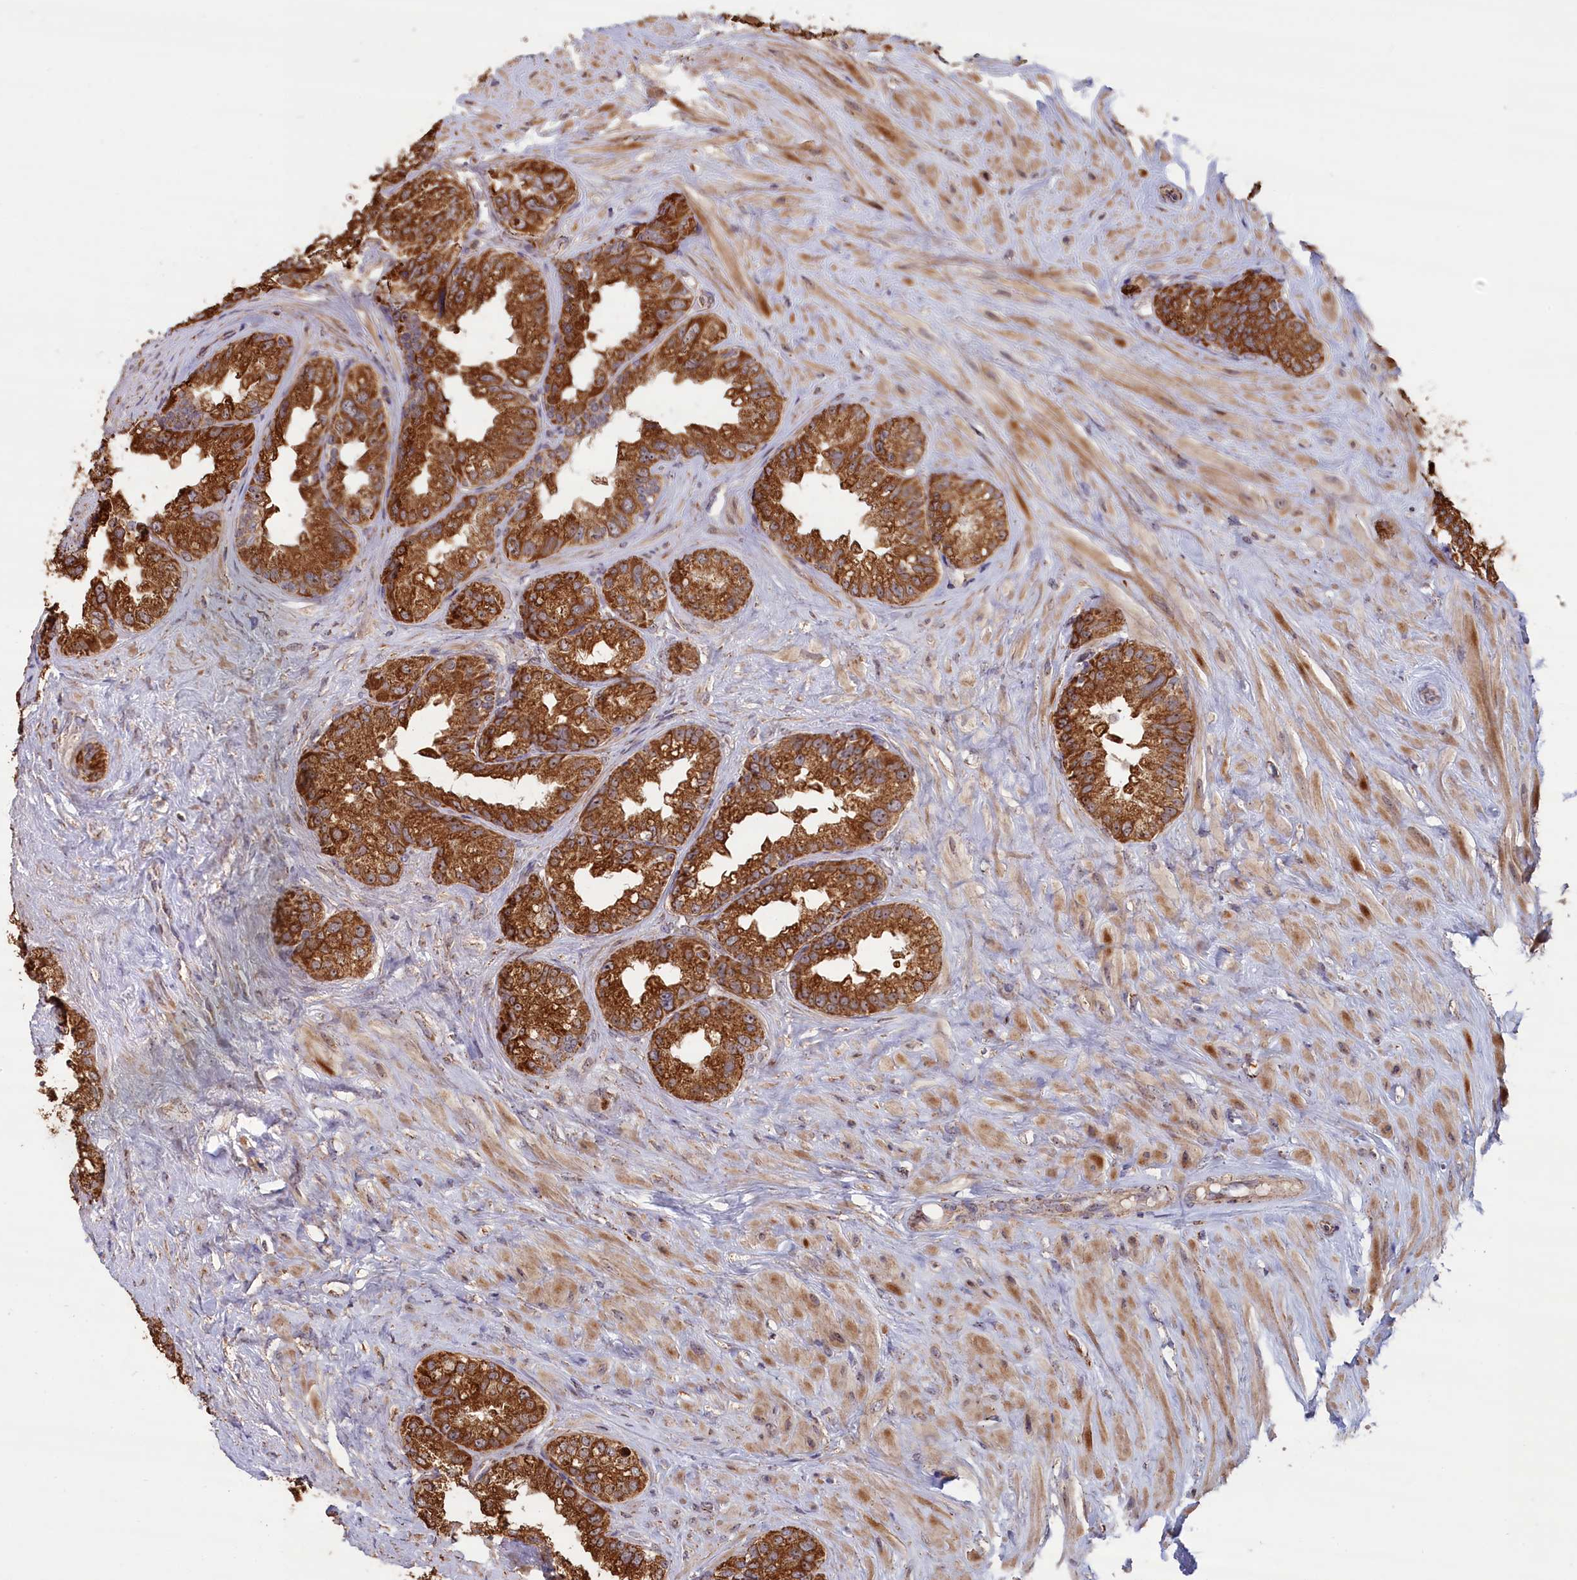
{"staining": {"intensity": "strong", "quantity": ">75%", "location": "cytoplasmic/membranous"}, "tissue": "seminal vesicle", "cell_type": "Glandular cells", "image_type": "normal", "snomed": [{"axis": "morphology", "description": "Normal tissue, NOS"}, {"axis": "topography", "description": "Seminal veicle"}], "caption": "Immunohistochemical staining of normal human seminal vesicle exhibits strong cytoplasmic/membranous protein positivity in about >75% of glandular cells.", "gene": "ENSG00000269825", "patient": {"sex": "male", "age": 80}}